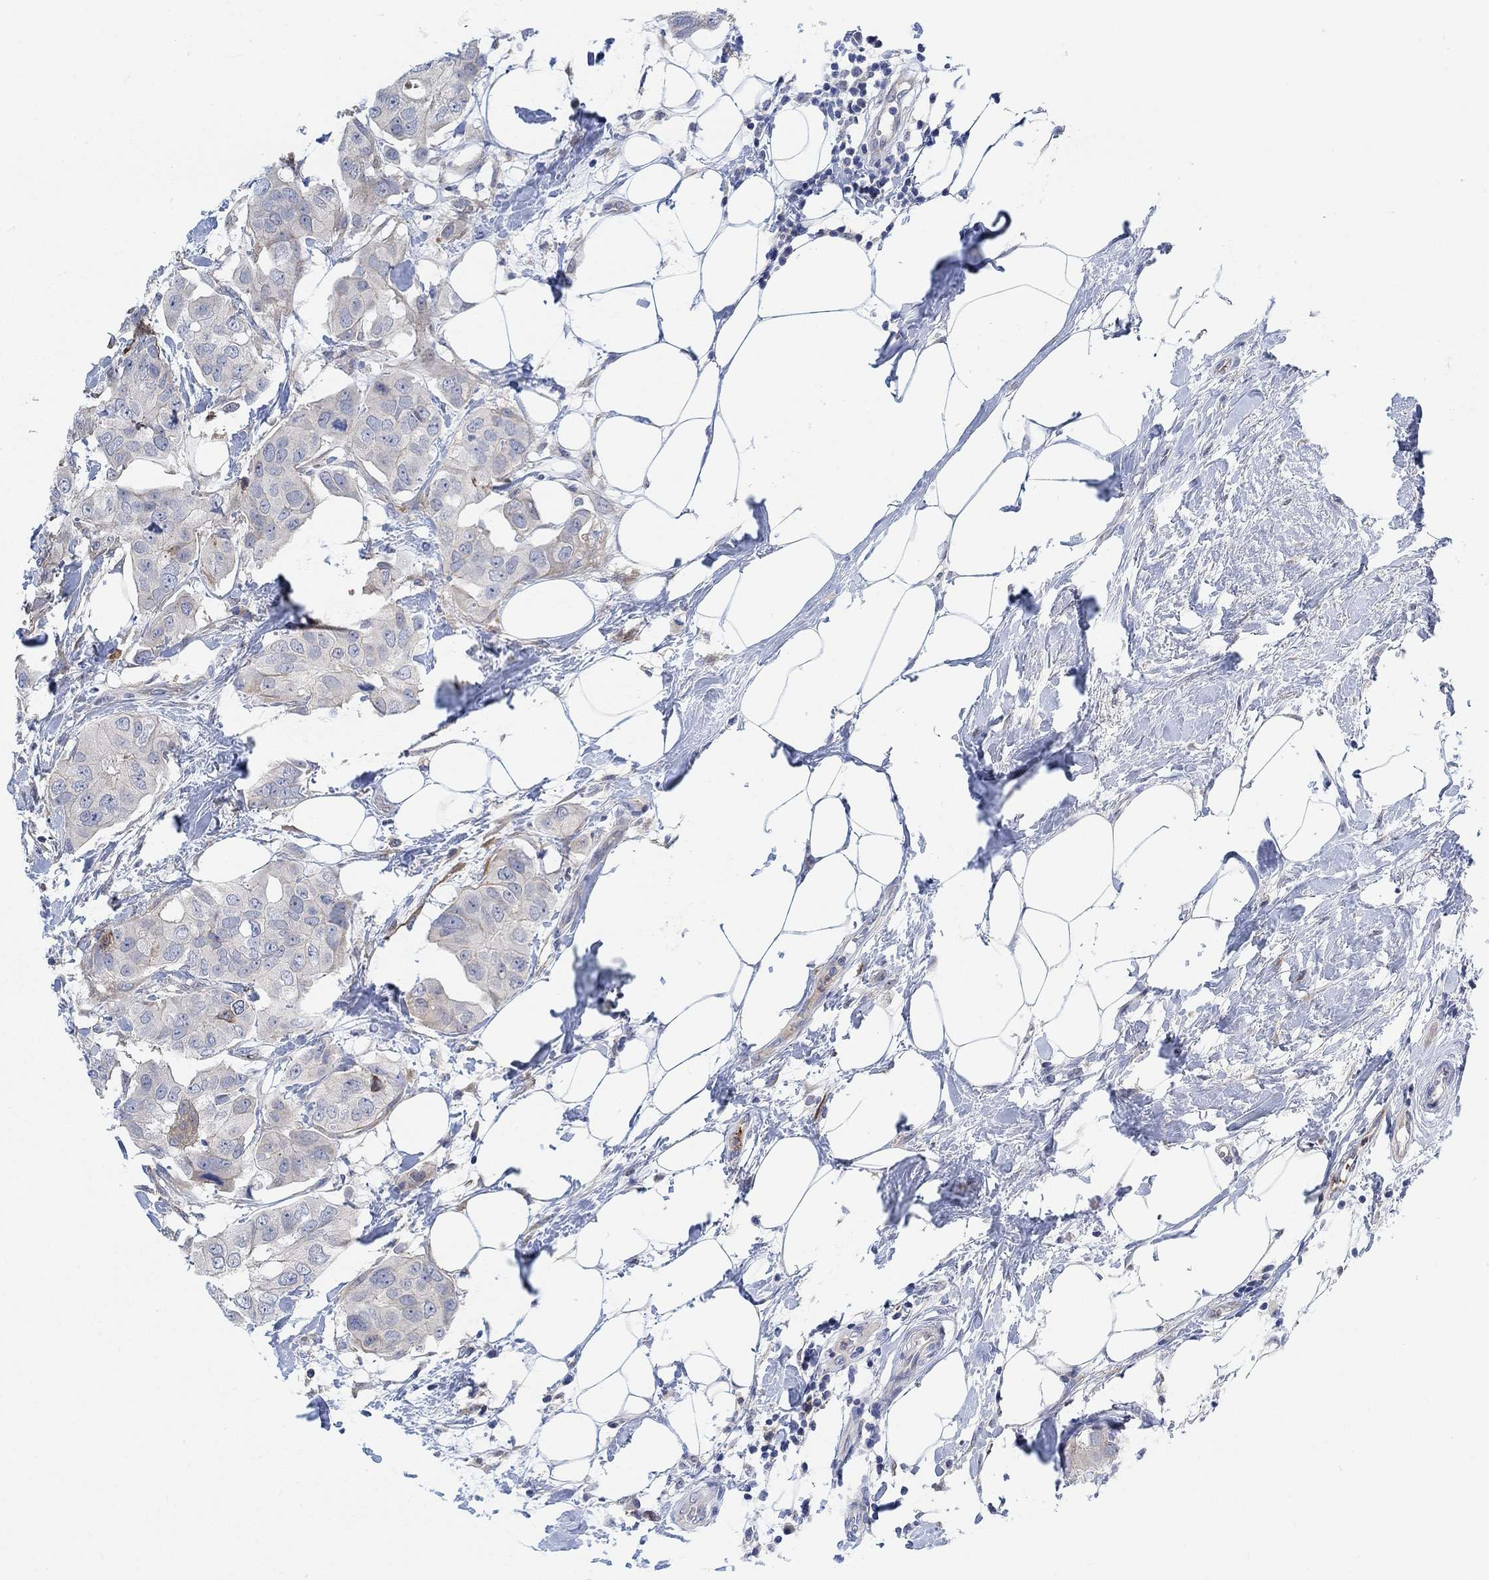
{"staining": {"intensity": "negative", "quantity": "none", "location": "none"}, "tissue": "breast cancer", "cell_type": "Tumor cells", "image_type": "cancer", "snomed": [{"axis": "morphology", "description": "Normal tissue, NOS"}, {"axis": "morphology", "description": "Duct carcinoma"}, {"axis": "topography", "description": "Breast"}], "caption": "Immunohistochemical staining of invasive ductal carcinoma (breast) reveals no significant expression in tumor cells. (DAB immunohistochemistry, high magnification).", "gene": "PMFBP1", "patient": {"sex": "female", "age": 40}}